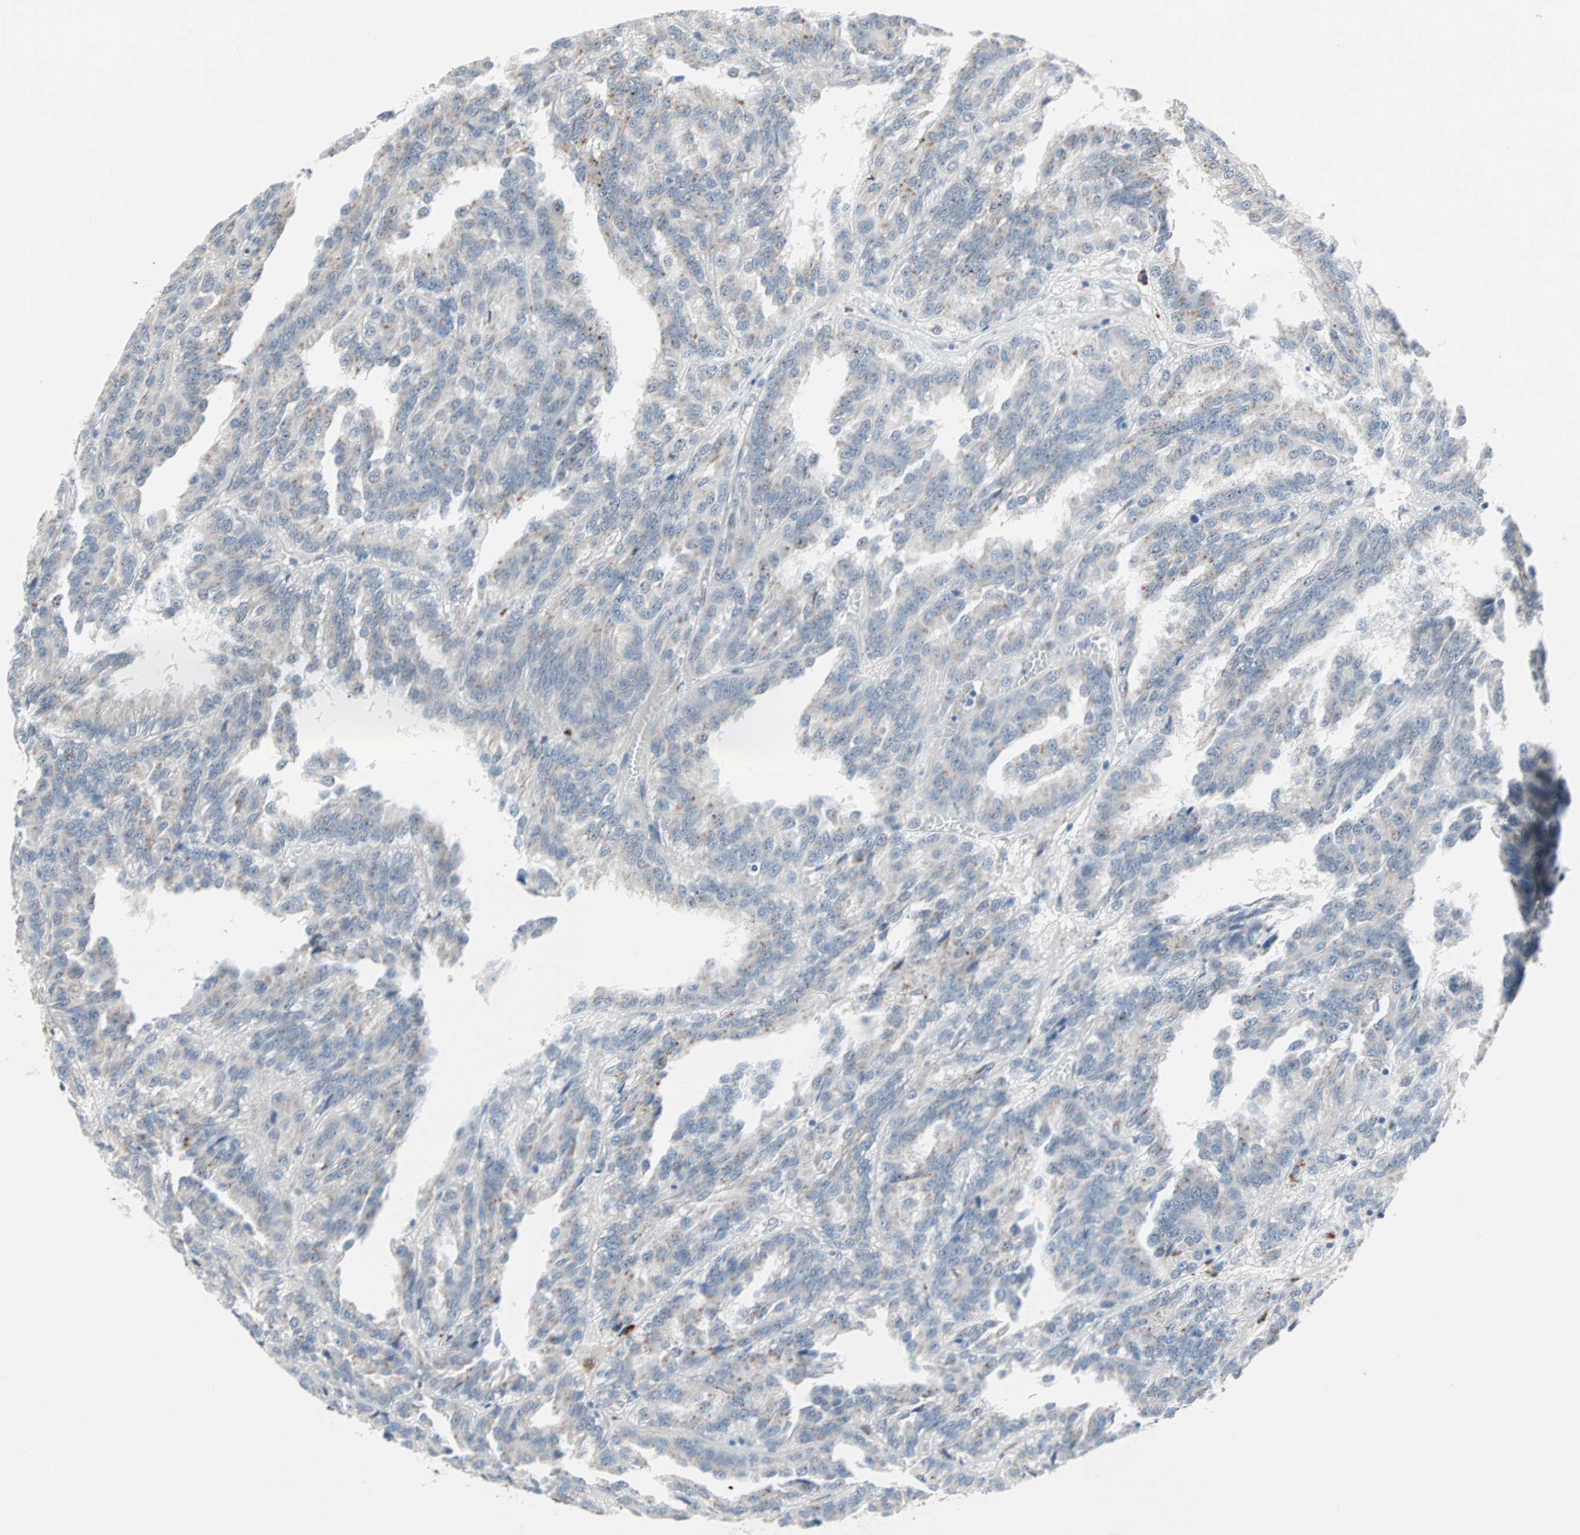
{"staining": {"intensity": "weak", "quantity": "<25%", "location": "cytoplasmic/membranous"}, "tissue": "renal cancer", "cell_type": "Tumor cells", "image_type": "cancer", "snomed": [{"axis": "morphology", "description": "Adenocarcinoma, NOS"}, {"axis": "topography", "description": "Kidney"}], "caption": "DAB immunohistochemical staining of renal cancer (adenocarcinoma) displays no significant staining in tumor cells.", "gene": "CAND2", "patient": {"sex": "male", "age": 46}}